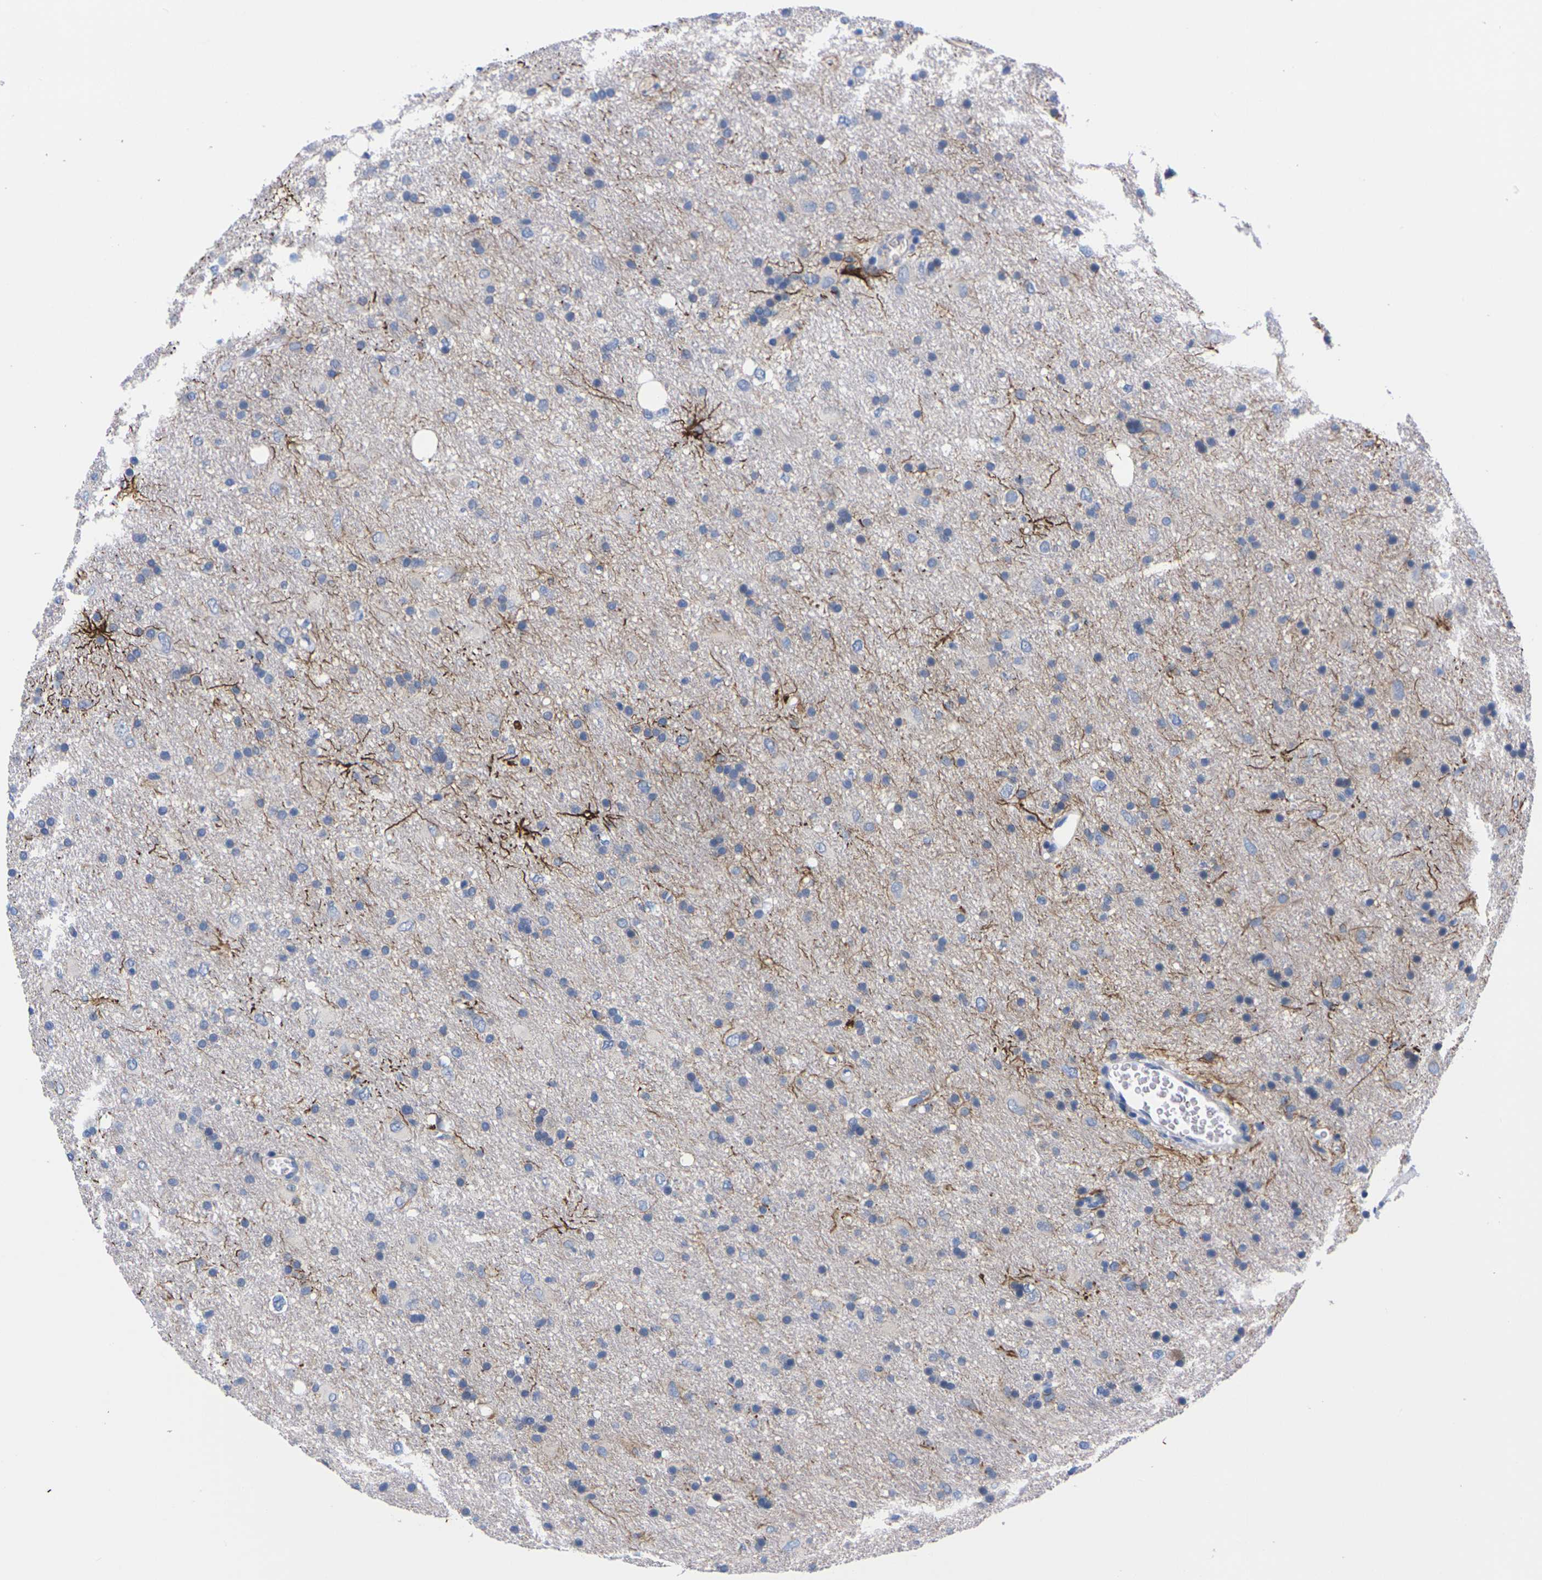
{"staining": {"intensity": "weak", "quantity": "<25%", "location": "cytoplasmic/membranous"}, "tissue": "glioma", "cell_type": "Tumor cells", "image_type": "cancer", "snomed": [{"axis": "morphology", "description": "Glioma, malignant, Low grade"}, {"axis": "topography", "description": "Brain"}], "caption": "Immunohistochemical staining of human malignant glioma (low-grade) exhibits no significant expression in tumor cells.", "gene": "FAM210A", "patient": {"sex": "male", "age": 77}}